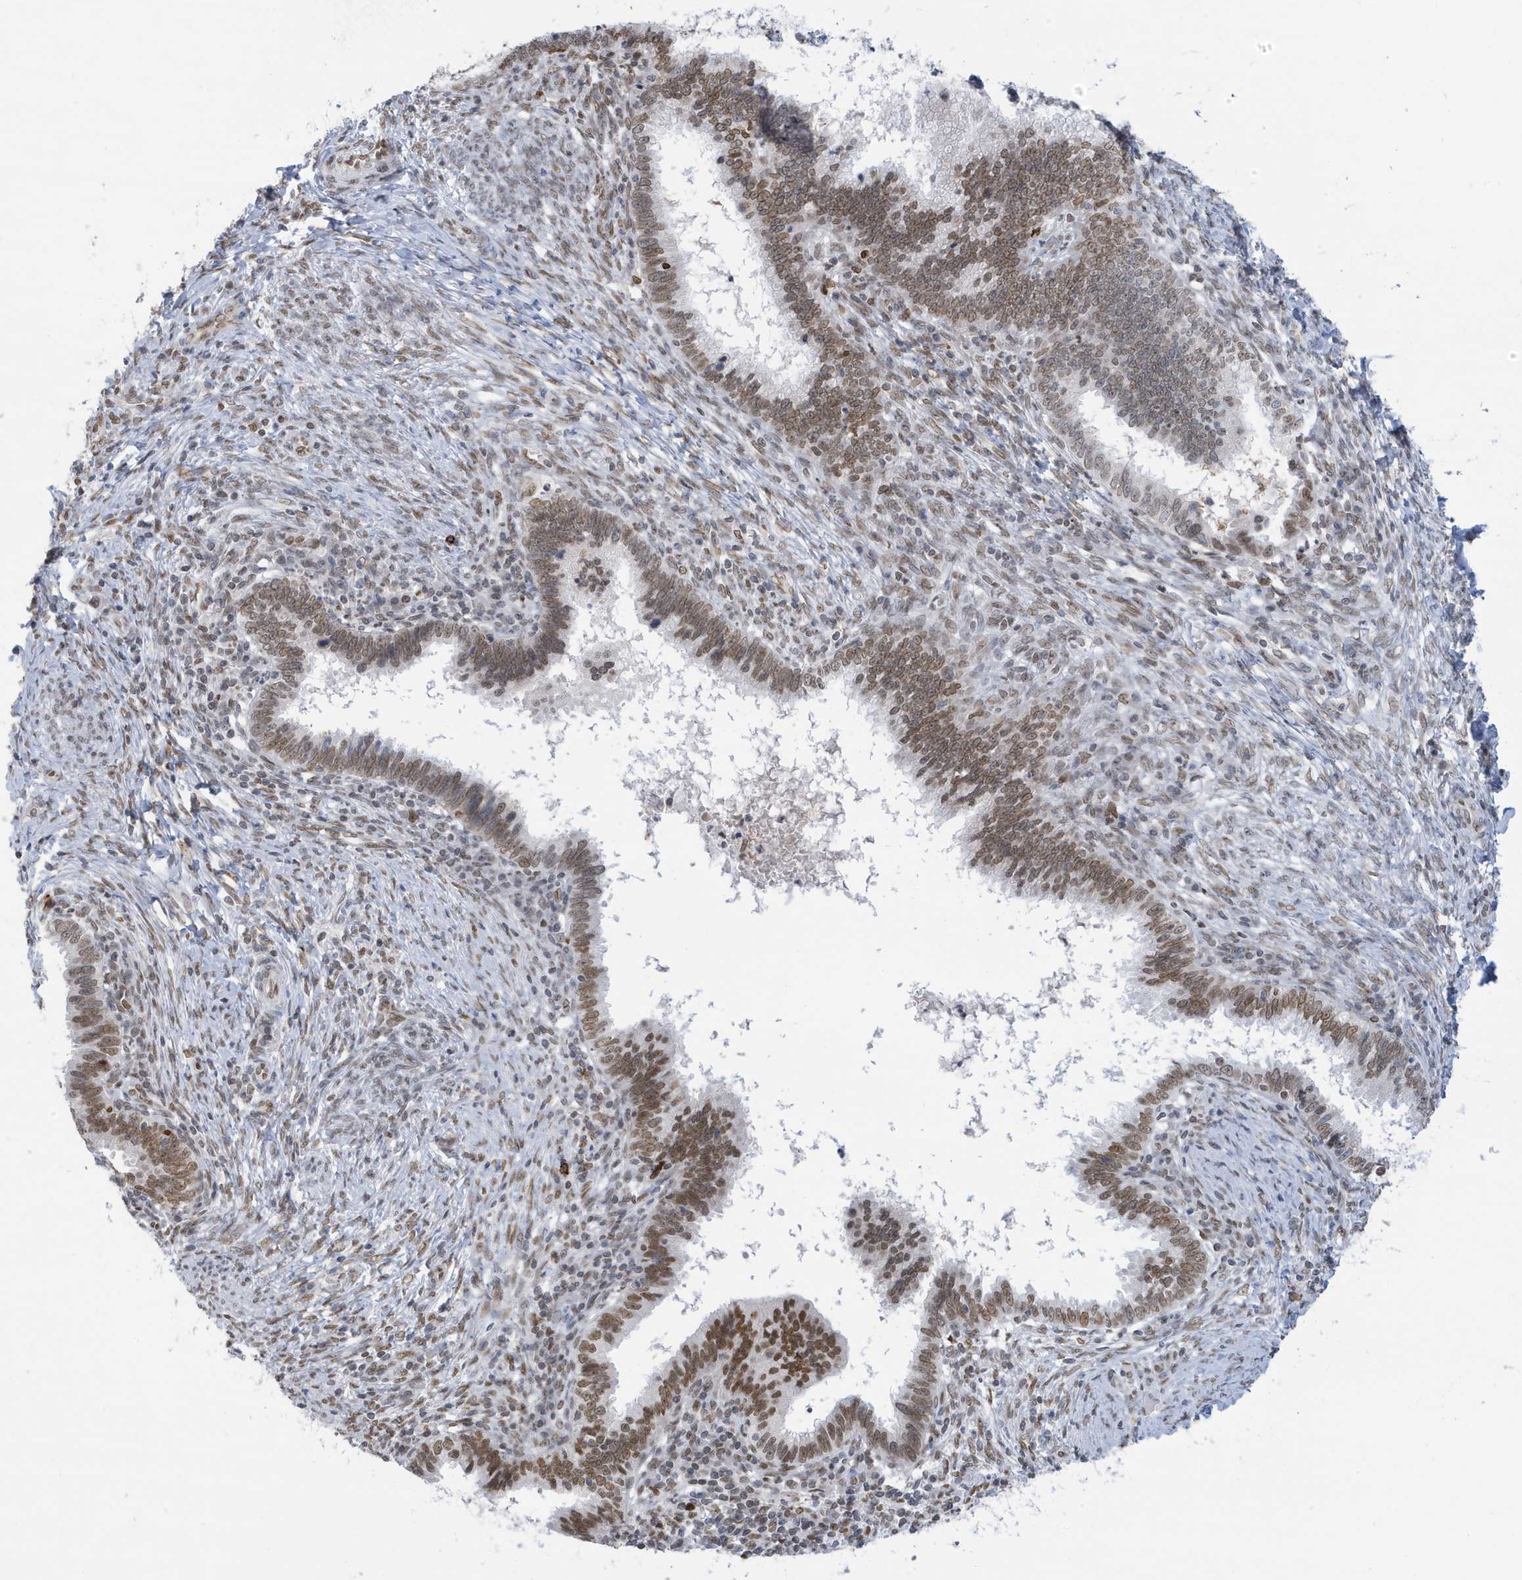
{"staining": {"intensity": "moderate", "quantity": ">75%", "location": "cytoplasmic/membranous,nuclear"}, "tissue": "cervical cancer", "cell_type": "Tumor cells", "image_type": "cancer", "snomed": [{"axis": "morphology", "description": "Adenocarcinoma, NOS"}, {"axis": "topography", "description": "Cervix"}], "caption": "Protein analysis of cervical cancer (adenocarcinoma) tissue displays moderate cytoplasmic/membranous and nuclear staining in approximately >75% of tumor cells. (Stains: DAB in brown, nuclei in blue, Microscopy: brightfield microscopy at high magnification).", "gene": "PCYT1A", "patient": {"sex": "female", "age": 36}}